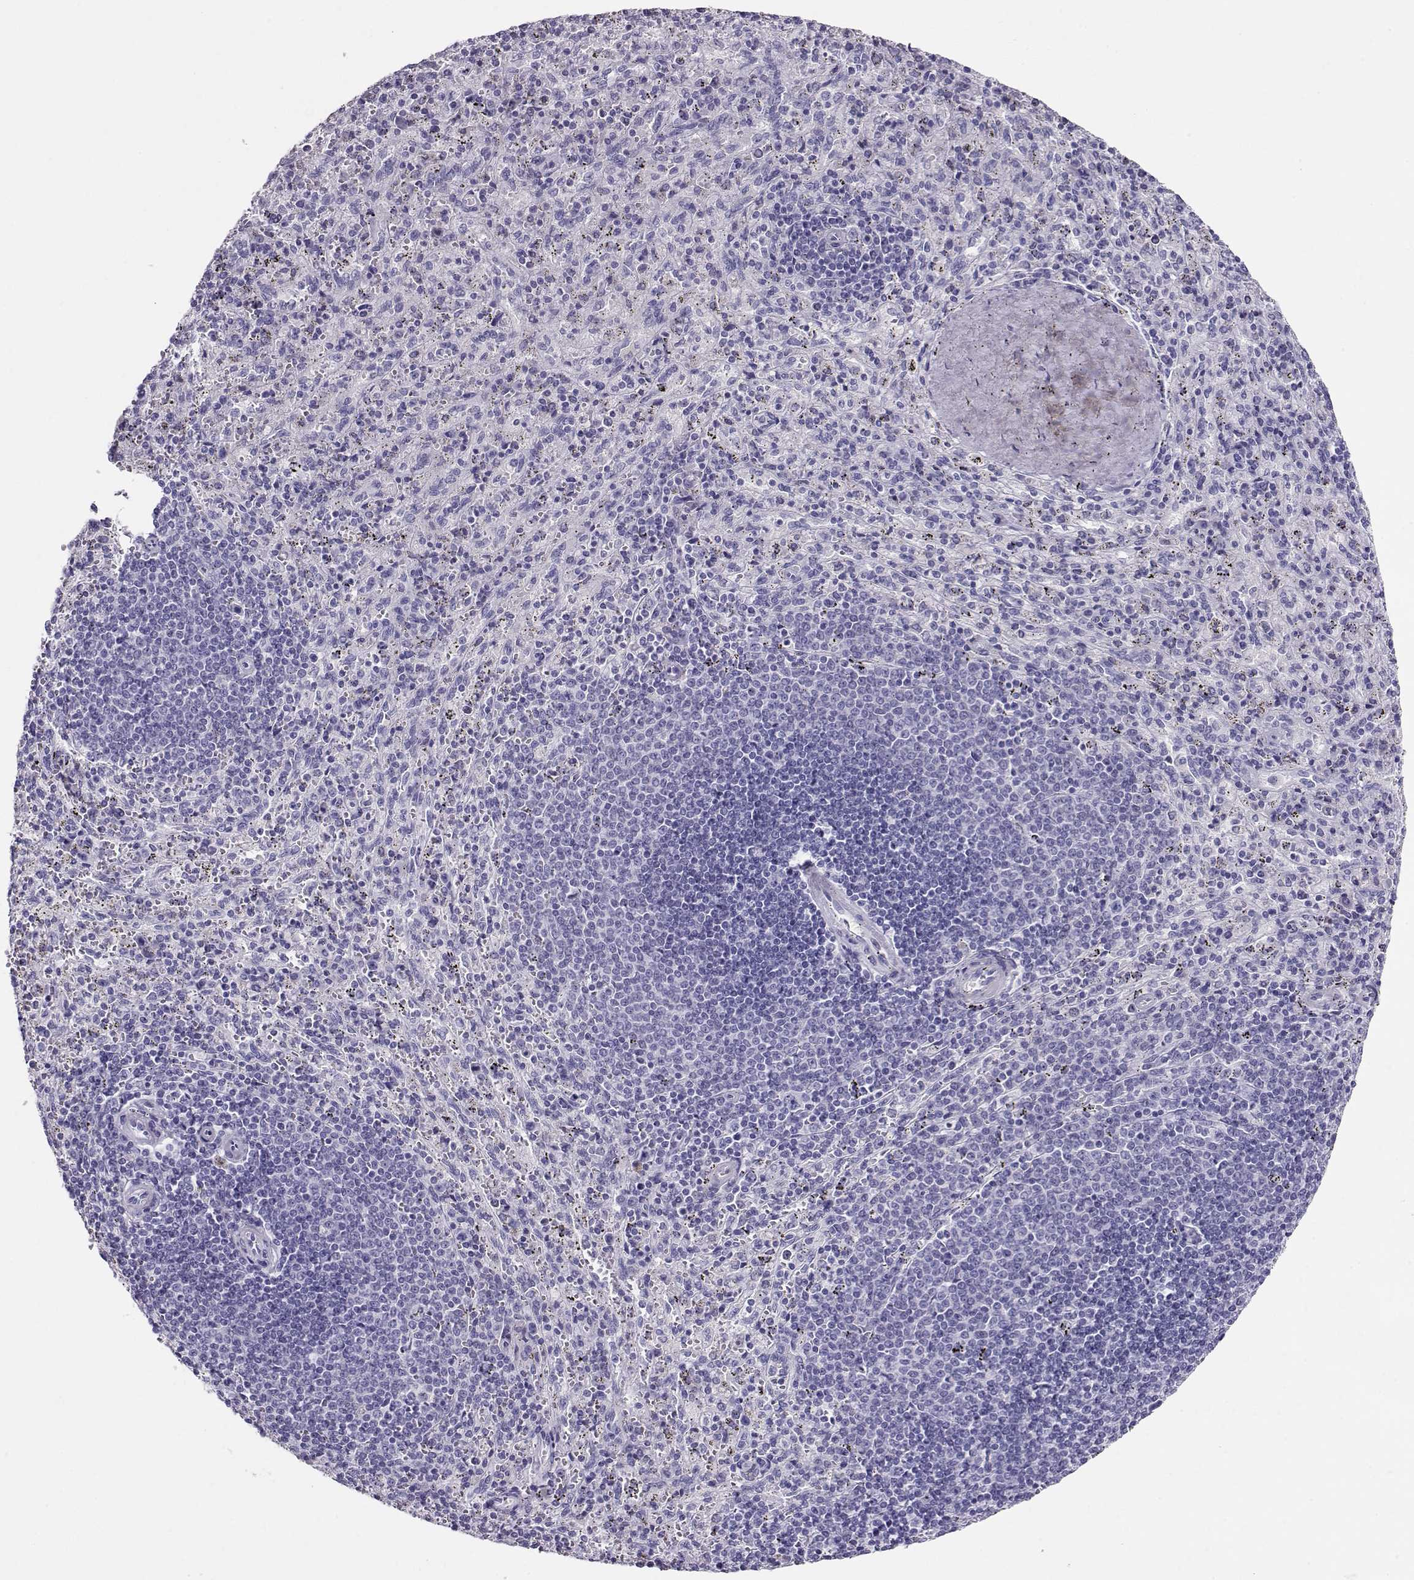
{"staining": {"intensity": "negative", "quantity": "none", "location": "none"}, "tissue": "spleen", "cell_type": "Cells in red pulp", "image_type": "normal", "snomed": [{"axis": "morphology", "description": "Normal tissue, NOS"}, {"axis": "topography", "description": "Spleen"}], "caption": "High magnification brightfield microscopy of normal spleen stained with DAB (brown) and counterstained with hematoxylin (blue): cells in red pulp show no significant positivity.", "gene": "CRX", "patient": {"sex": "male", "age": 57}}